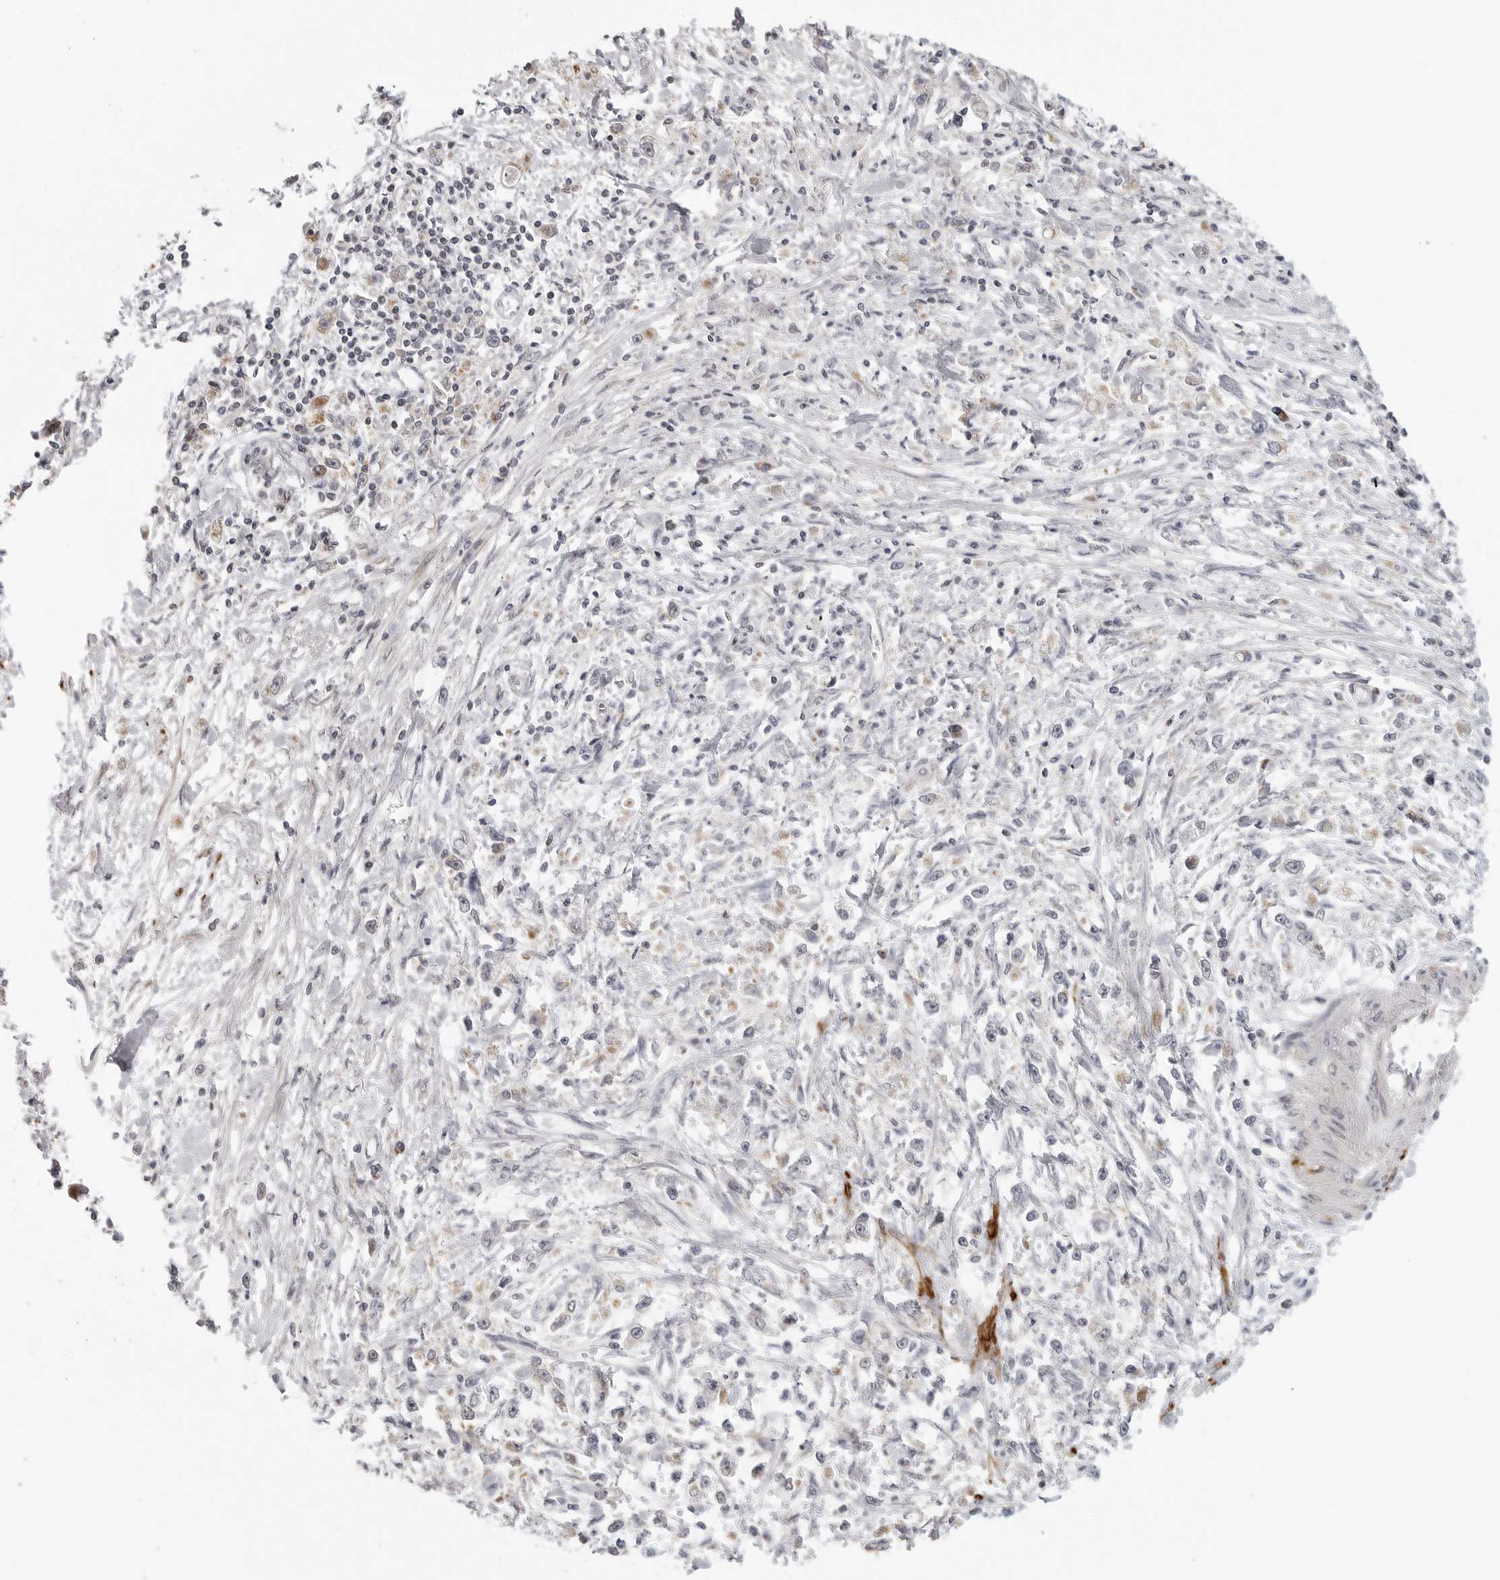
{"staining": {"intensity": "negative", "quantity": "none", "location": "none"}, "tissue": "stomach cancer", "cell_type": "Tumor cells", "image_type": "cancer", "snomed": [{"axis": "morphology", "description": "Adenocarcinoma, NOS"}, {"axis": "topography", "description": "Stomach"}], "caption": "This is an immunohistochemistry (IHC) micrograph of human adenocarcinoma (stomach). There is no expression in tumor cells.", "gene": "MAP7D1", "patient": {"sex": "female", "age": 59}}